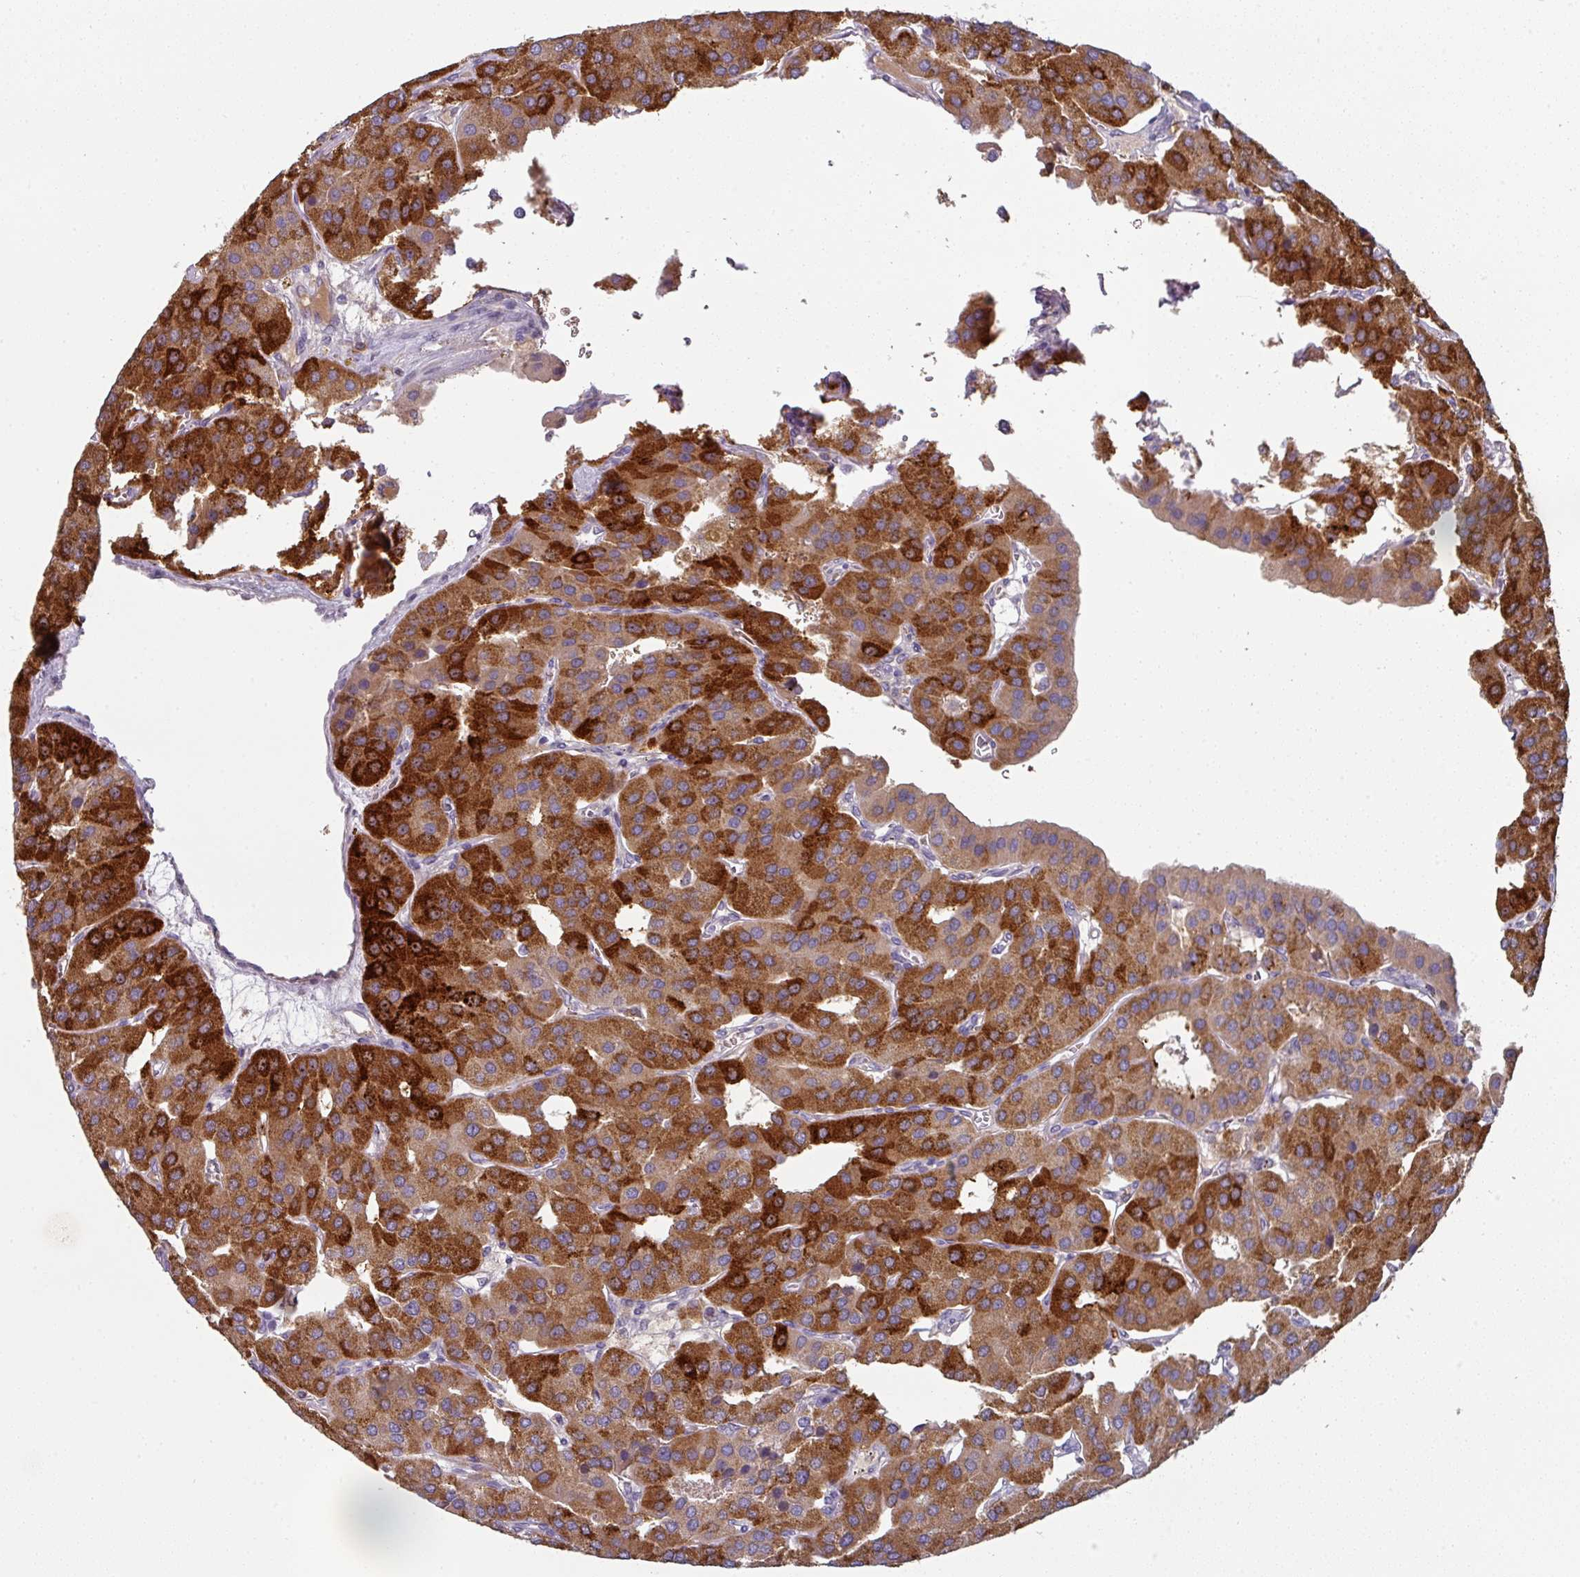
{"staining": {"intensity": "strong", "quantity": ">75%", "location": "cytoplasmic/membranous"}, "tissue": "parathyroid gland", "cell_type": "Glandular cells", "image_type": "normal", "snomed": [{"axis": "morphology", "description": "Normal tissue, NOS"}, {"axis": "morphology", "description": "Adenoma, NOS"}, {"axis": "topography", "description": "Parathyroid gland"}], "caption": "A photomicrograph of human parathyroid gland stained for a protein displays strong cytoplasmic/membranous brown staining in glandular cells. Nuclei are stained in blue.", "gene": "CD3G", "patient": {"sex": "female", "age": 86}}